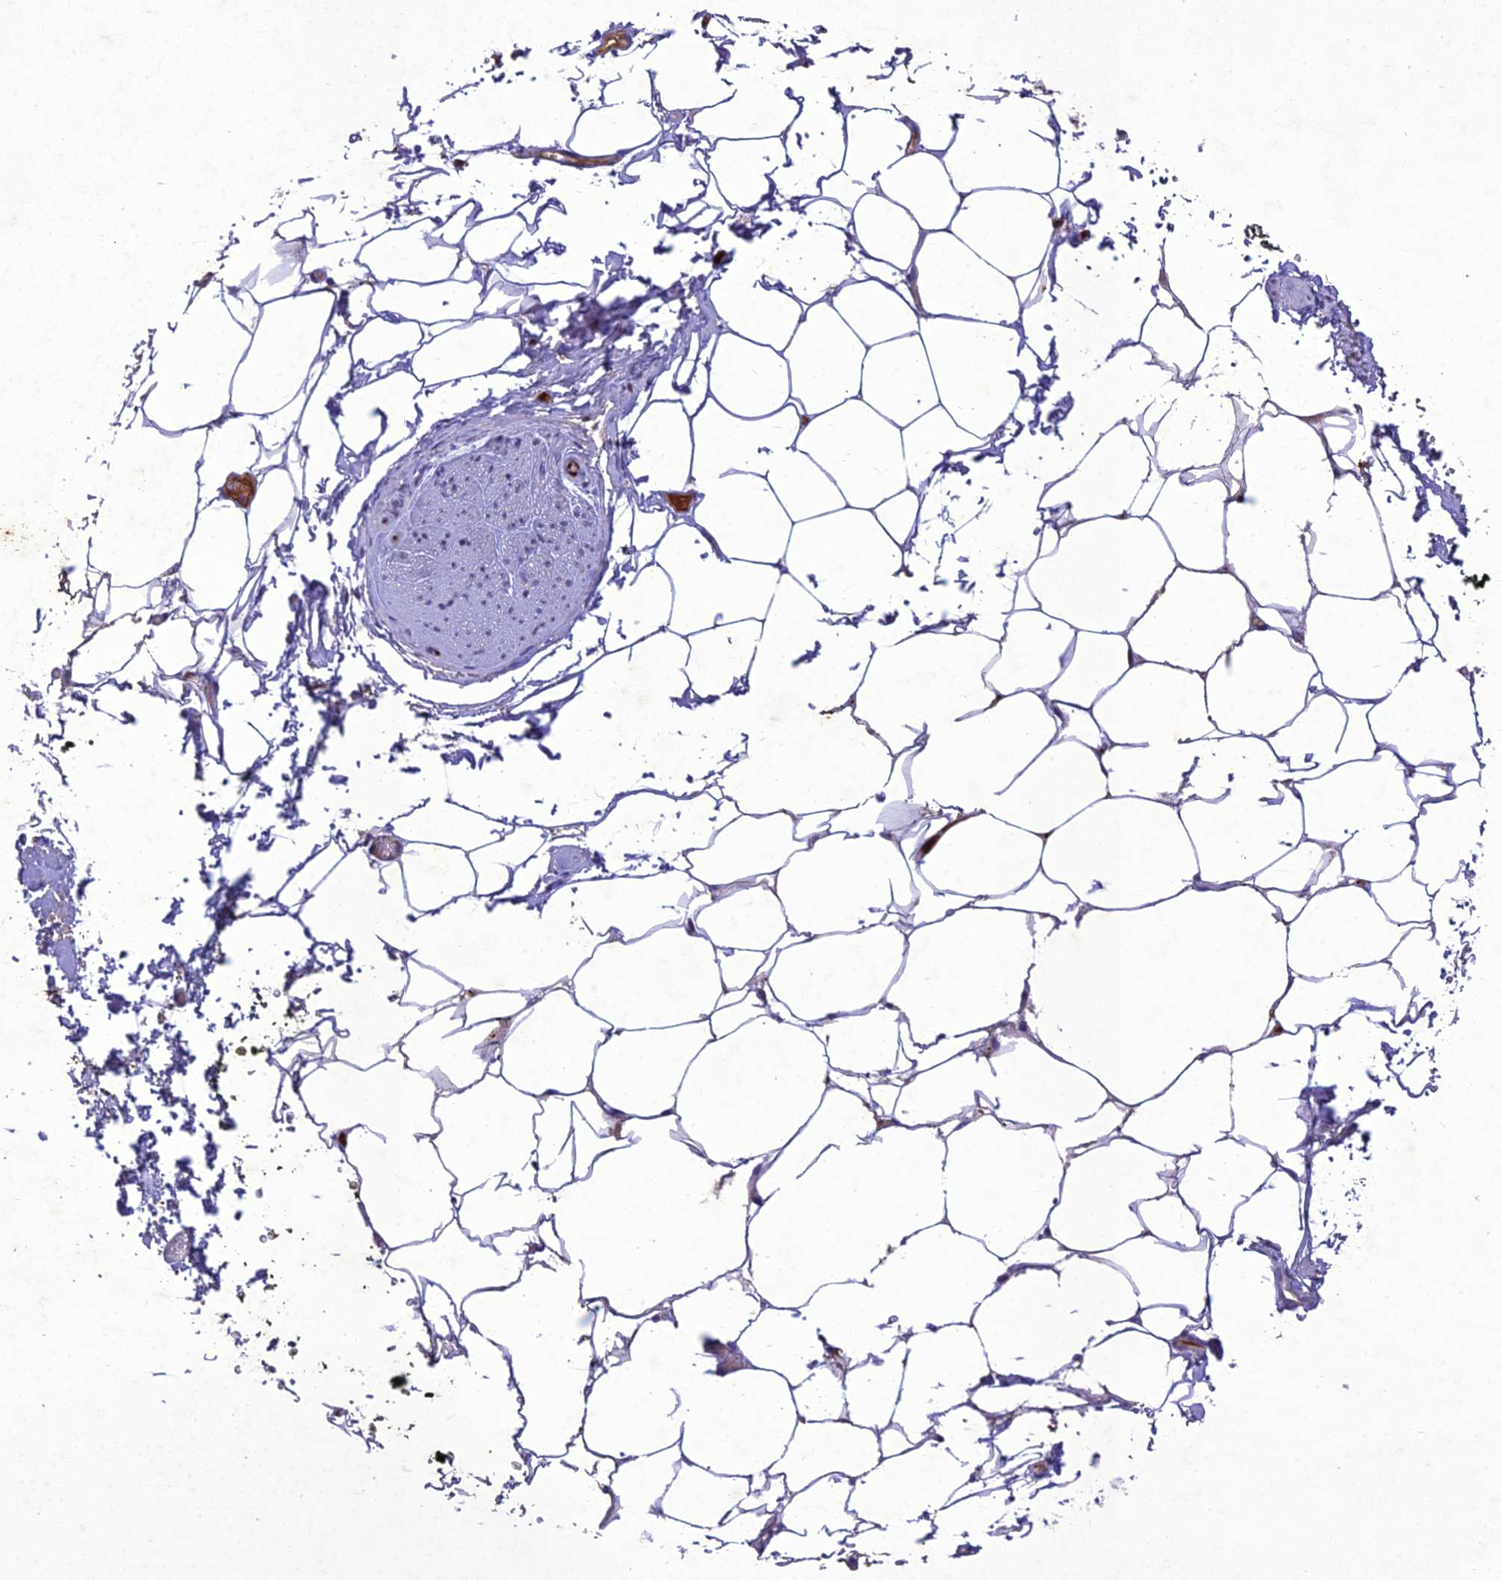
{"staining": {"intensity": "negative", "quantity": "none", "location": "none"}, "tissue": "adipose tissue", "cell_type": "Adipocytes", "image_type": "normal", "snomed": [{"axis": "morphology", "description": "Normal tissue, NOS"}, {"axis": "morphology", "description": "Adenocarcinoma, Low grade"}, {"axis": "topography", "description": "Prostate"}, {"axis": "topography", "description": "Peripheral nerve tissue"}], "caption": "This is a micrograph of immunohistochemistry (IHC) staining of benign adipose tissue, which shows no positivity in adipocytes. (DAB IHC visualized using brightfield microscopy, high magnification).", "gene": "ANKRD52", "patient": {"sex": "male", "age": 63}}